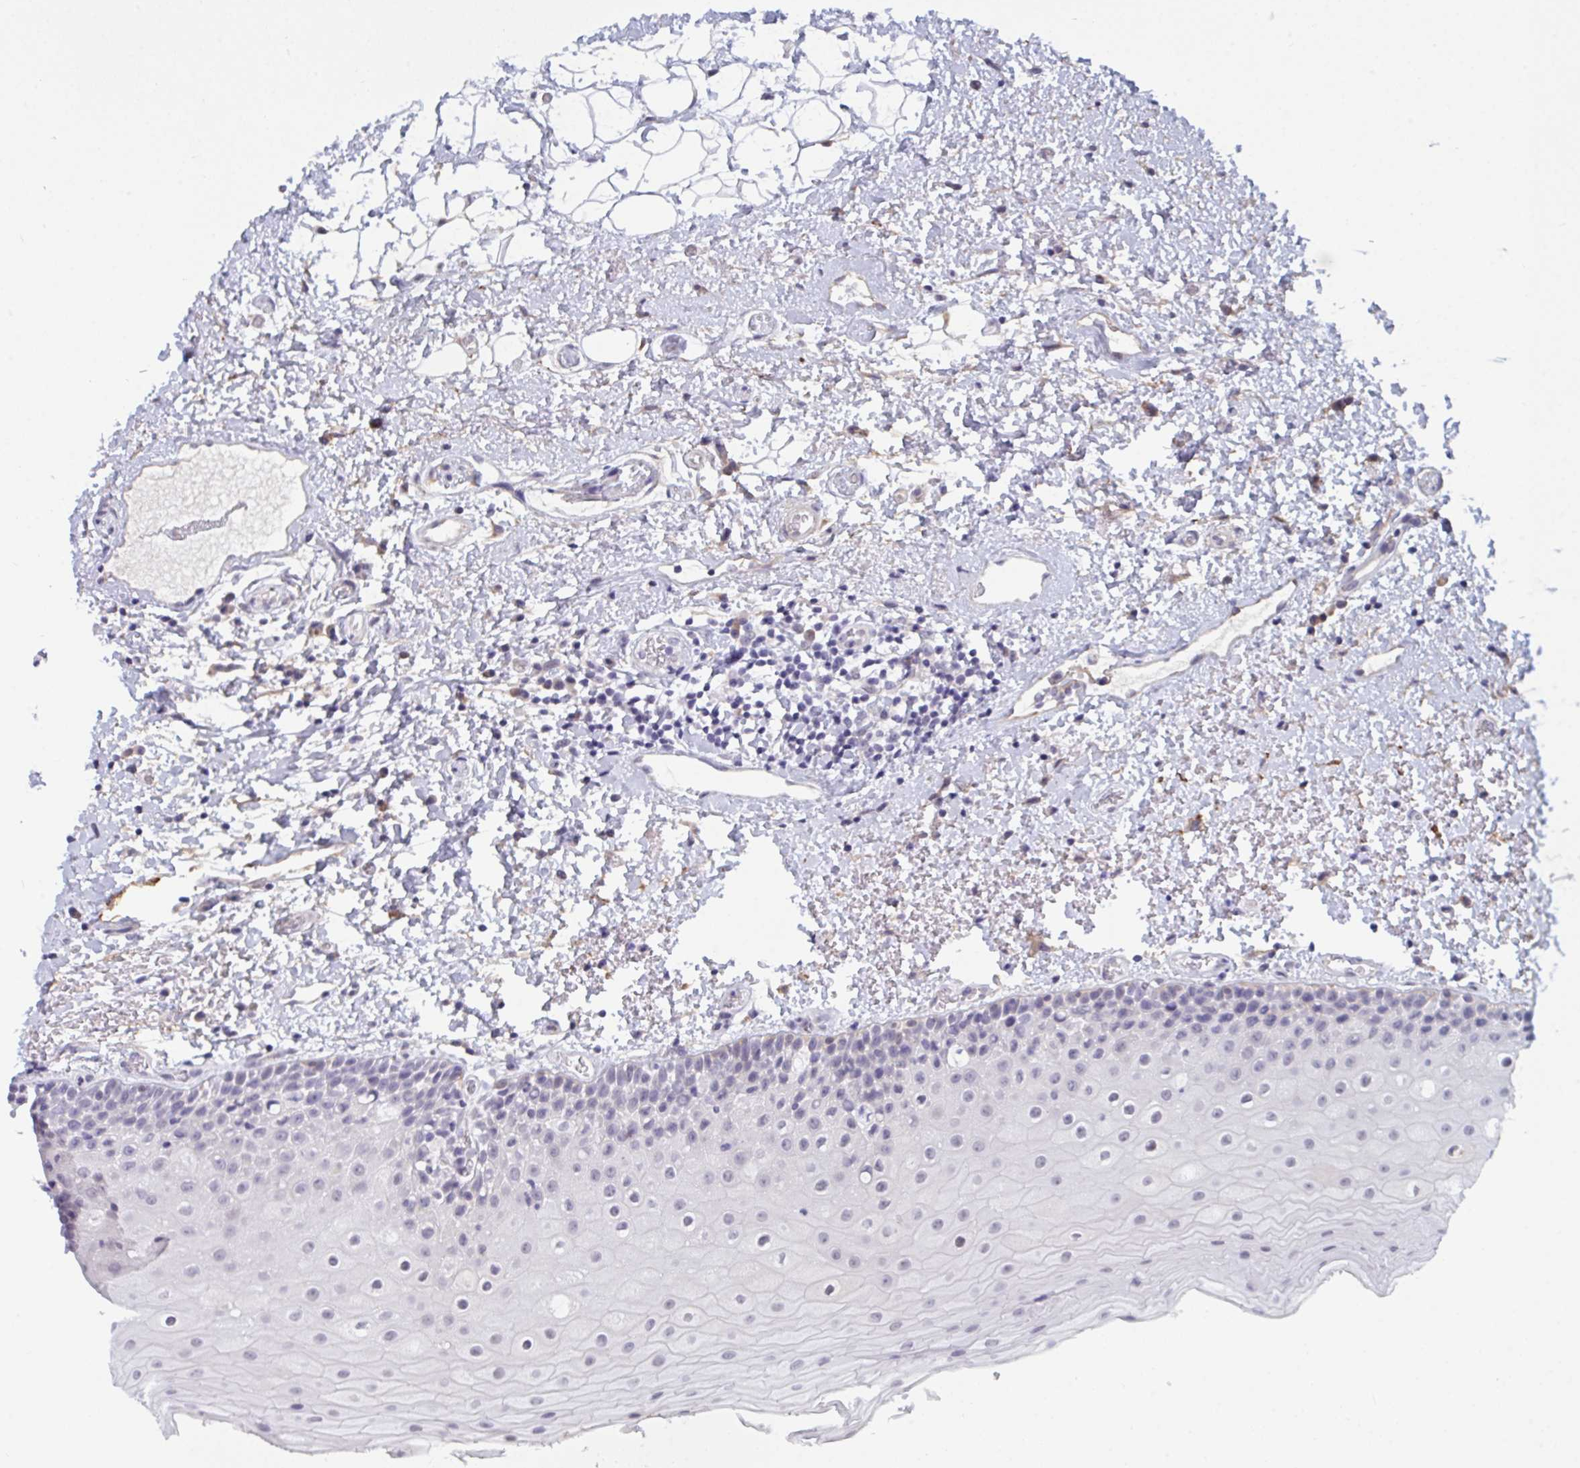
{"staining": {"intensity": "negative", "quantity": "none", "location": "none"}, "tissue": "oral mucosa", "cell_type": "Squamous epithelial cells", "image_type": "normal", "snomed": [{"axis": "morphology", "description": "Normal tissue, NOS"}, {"axis": "topography", "description": "Oral tissue"}], "caption": "Immunohistochemistry image of benign human oral mucosa stained for a protein (brown), which exhibits no staining in squamous epithelial cells. (DAB (3,3'-diaminobenzidine) immunohistochemistry with hematoxylin counter stain).", "gene": "TCEAL8", "patient": {"sex": "female", "age": 82}}